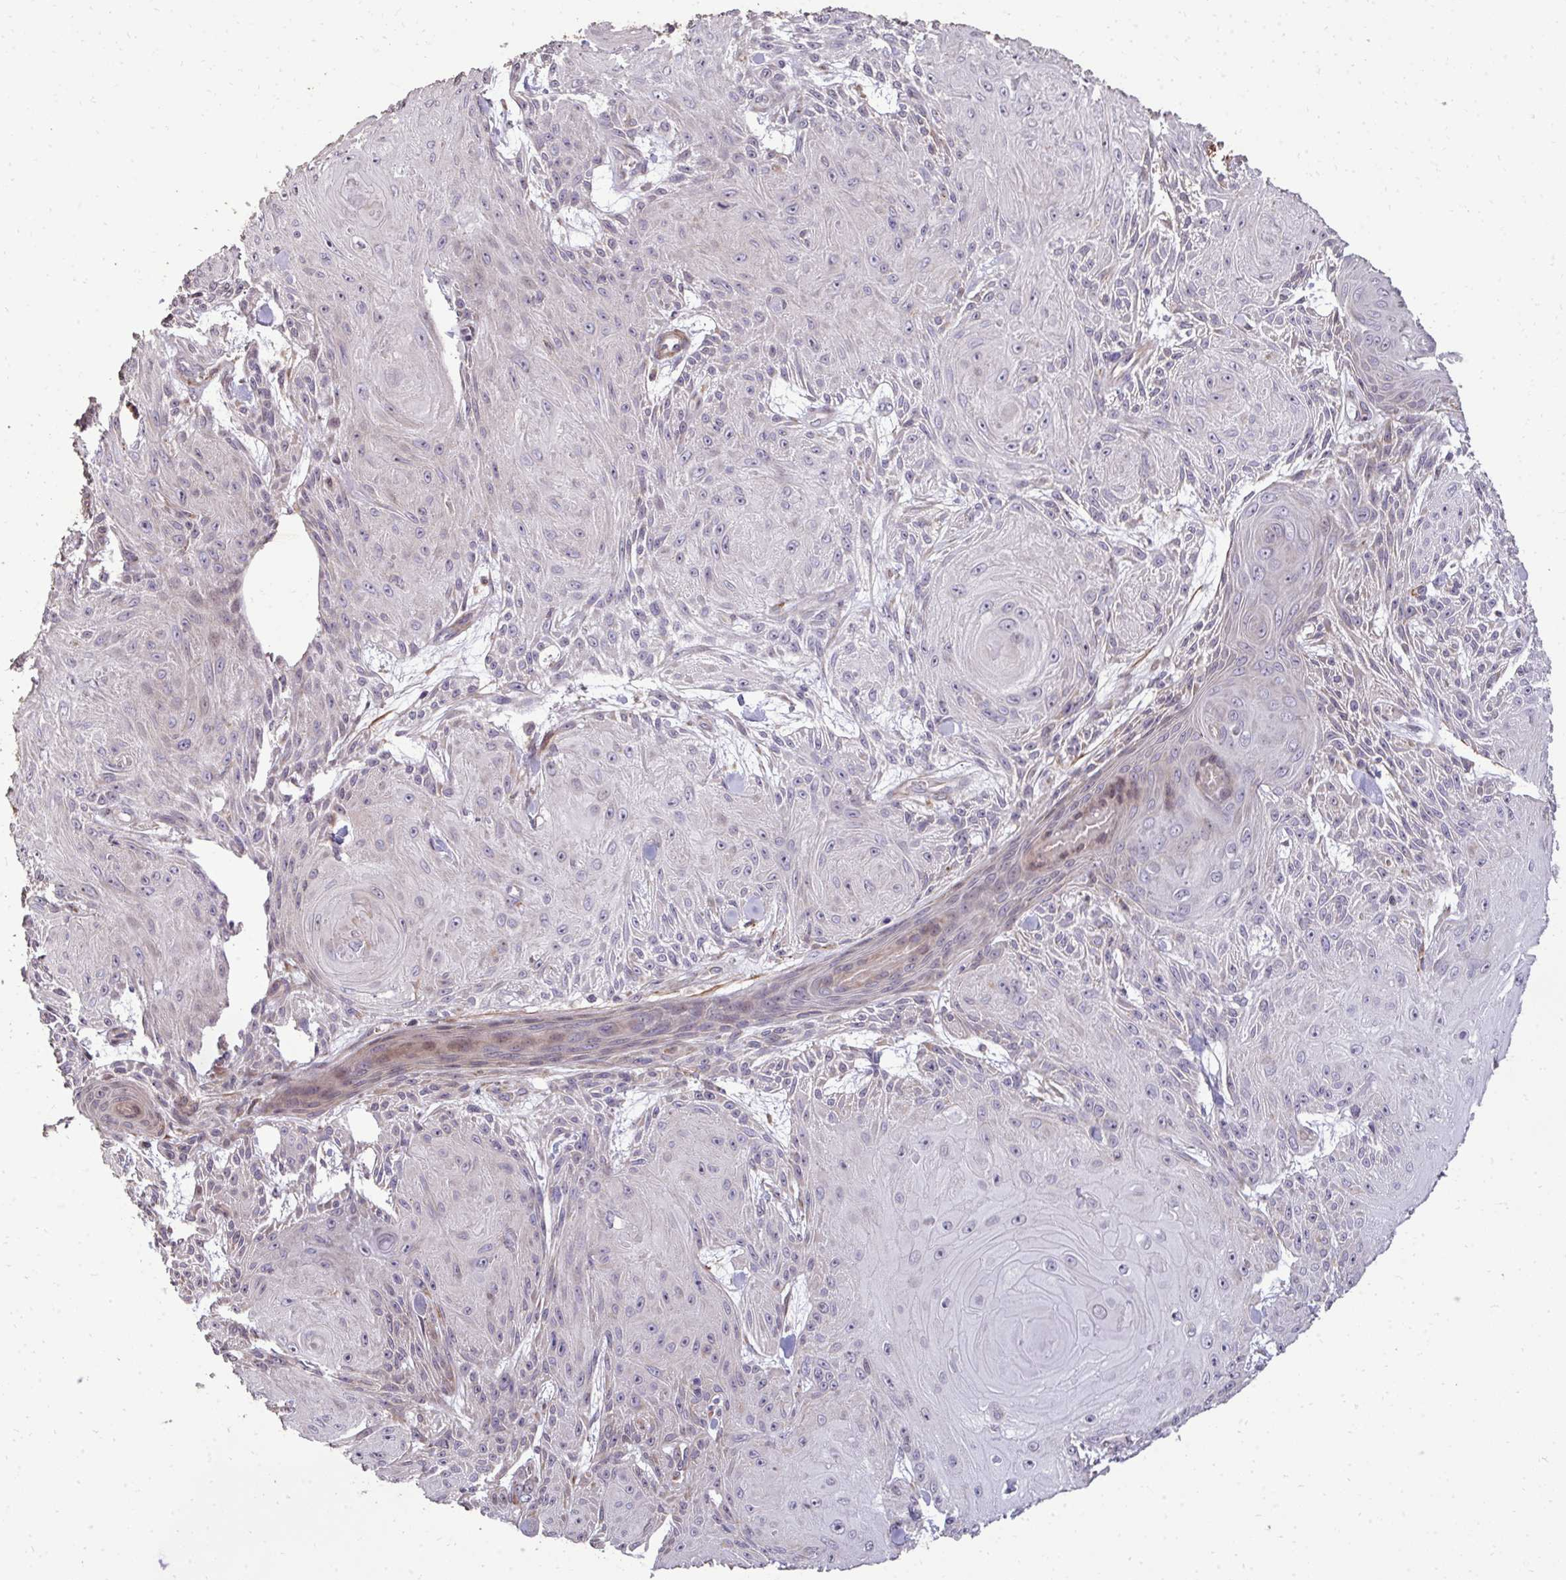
{"staining": {"intensity": "negative", "quantity": "none", "location": "none"}, "tissue": "skin cancer", "cell_type": "Tumor cells", "image_type": "cancer", "snomed": [{"axis": "morphology", "description": "Squamous cell carcinoma, NOS"}, {"axis": "topography", "description": "Skin"}], "caption": "DAB immunohistochemical staining of human squamous cell carcinoma (skin) displays no significant staining in tumor cells.", "gene": "FIBCD1", "patient": {"sex": "male", "age": 88}}